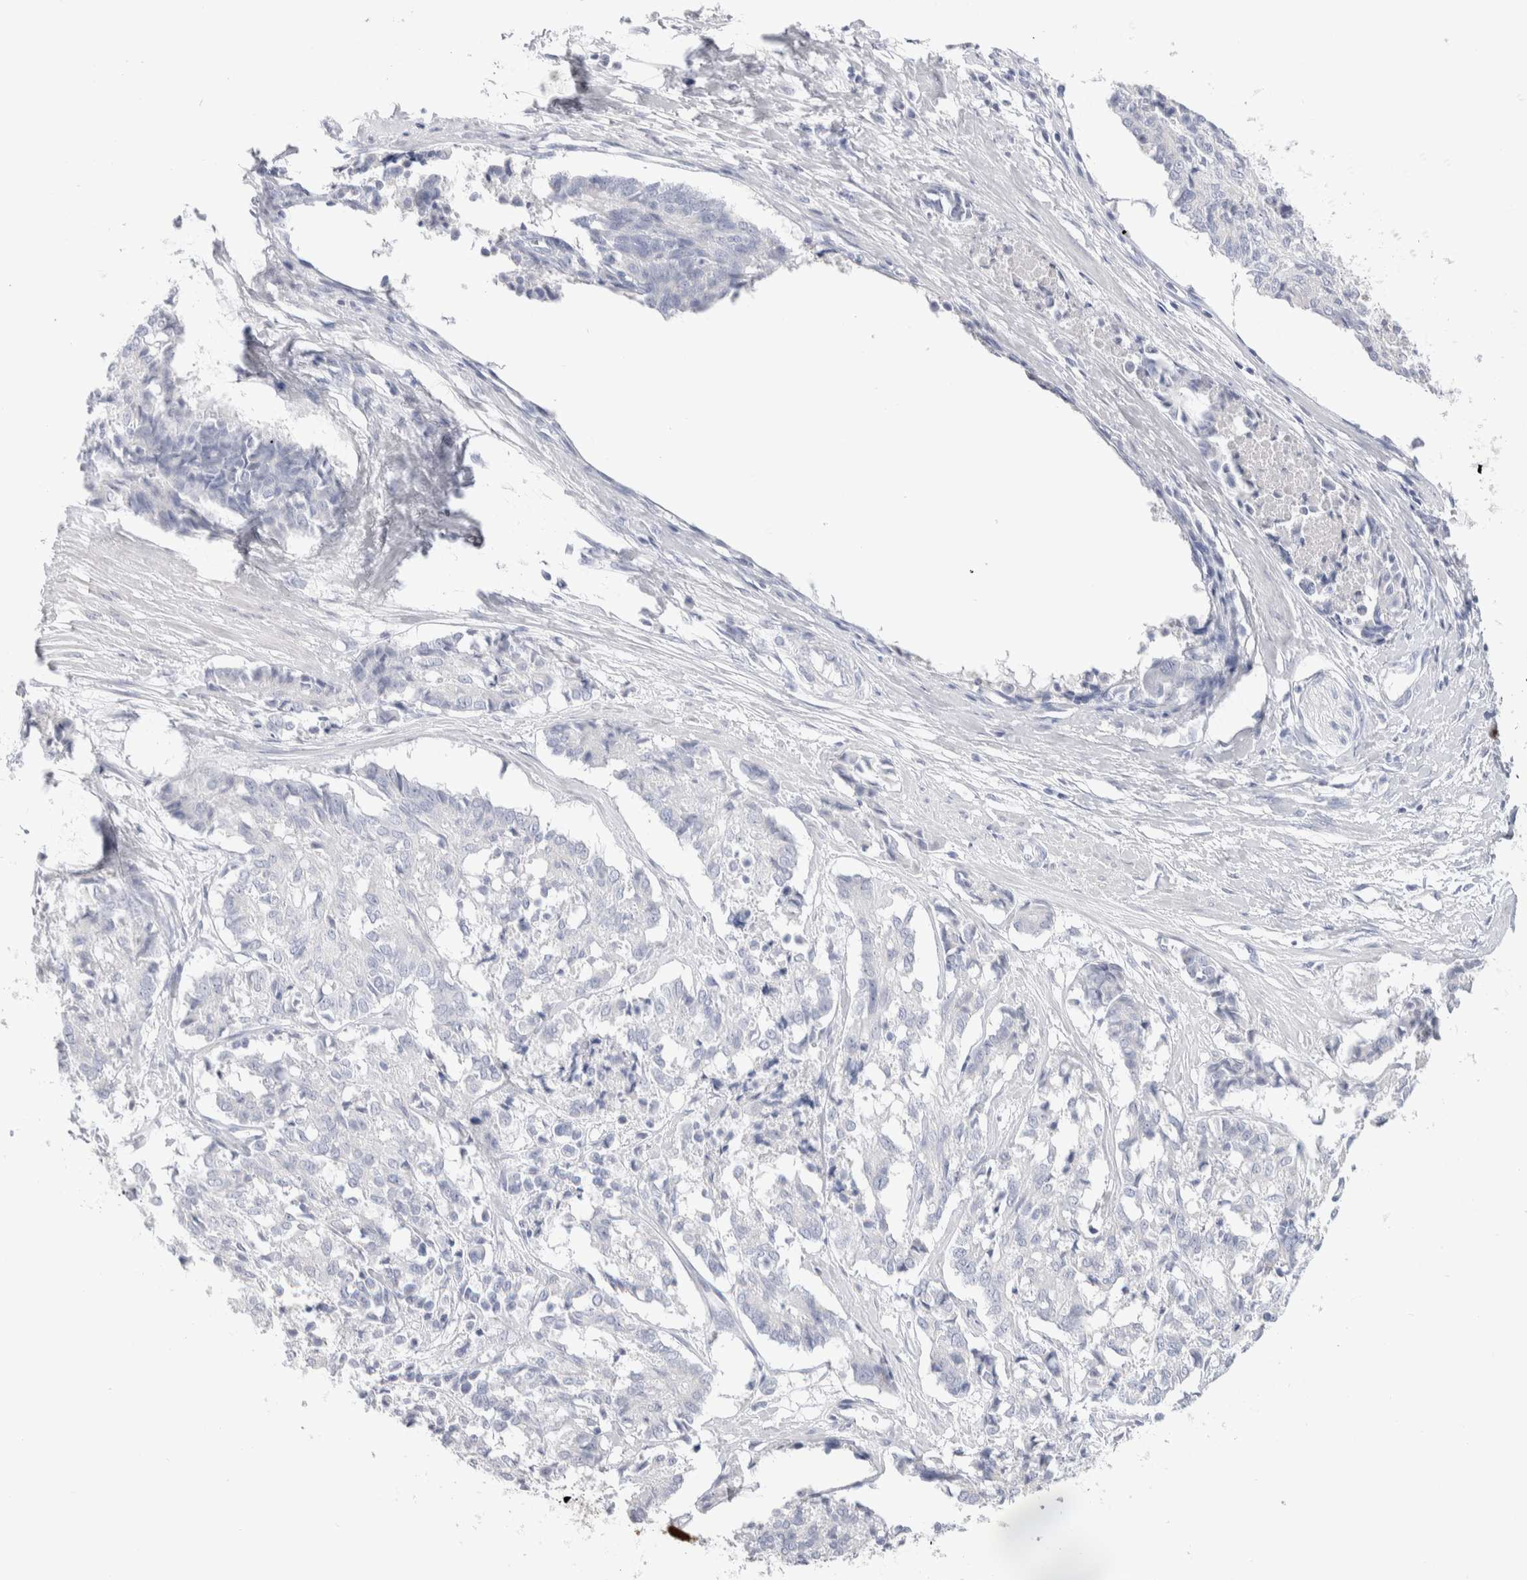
{"staining": {"intensity": "negative", "quantity": "none", "location": "none"}, "tissue": "cervical cancer", "cell_type": "Tumor cells", "image_type": "cancer", "snomed": [{"axis": "morphology", "description": "Squamous cell carcinoma, NOS"}, {"axis": "topography", "description": "Cervix"}], "caption": "This image is of cervical cancer (squamous cell carcinoma) stained with immunohistochemistry to label a protein in brown with the nuclei are counter-stained blue. There is no staining in tumor cells. (DAB IHC, high magnification).", "gene": "GDA", "patient": {"sex": "female", "age": 35}}